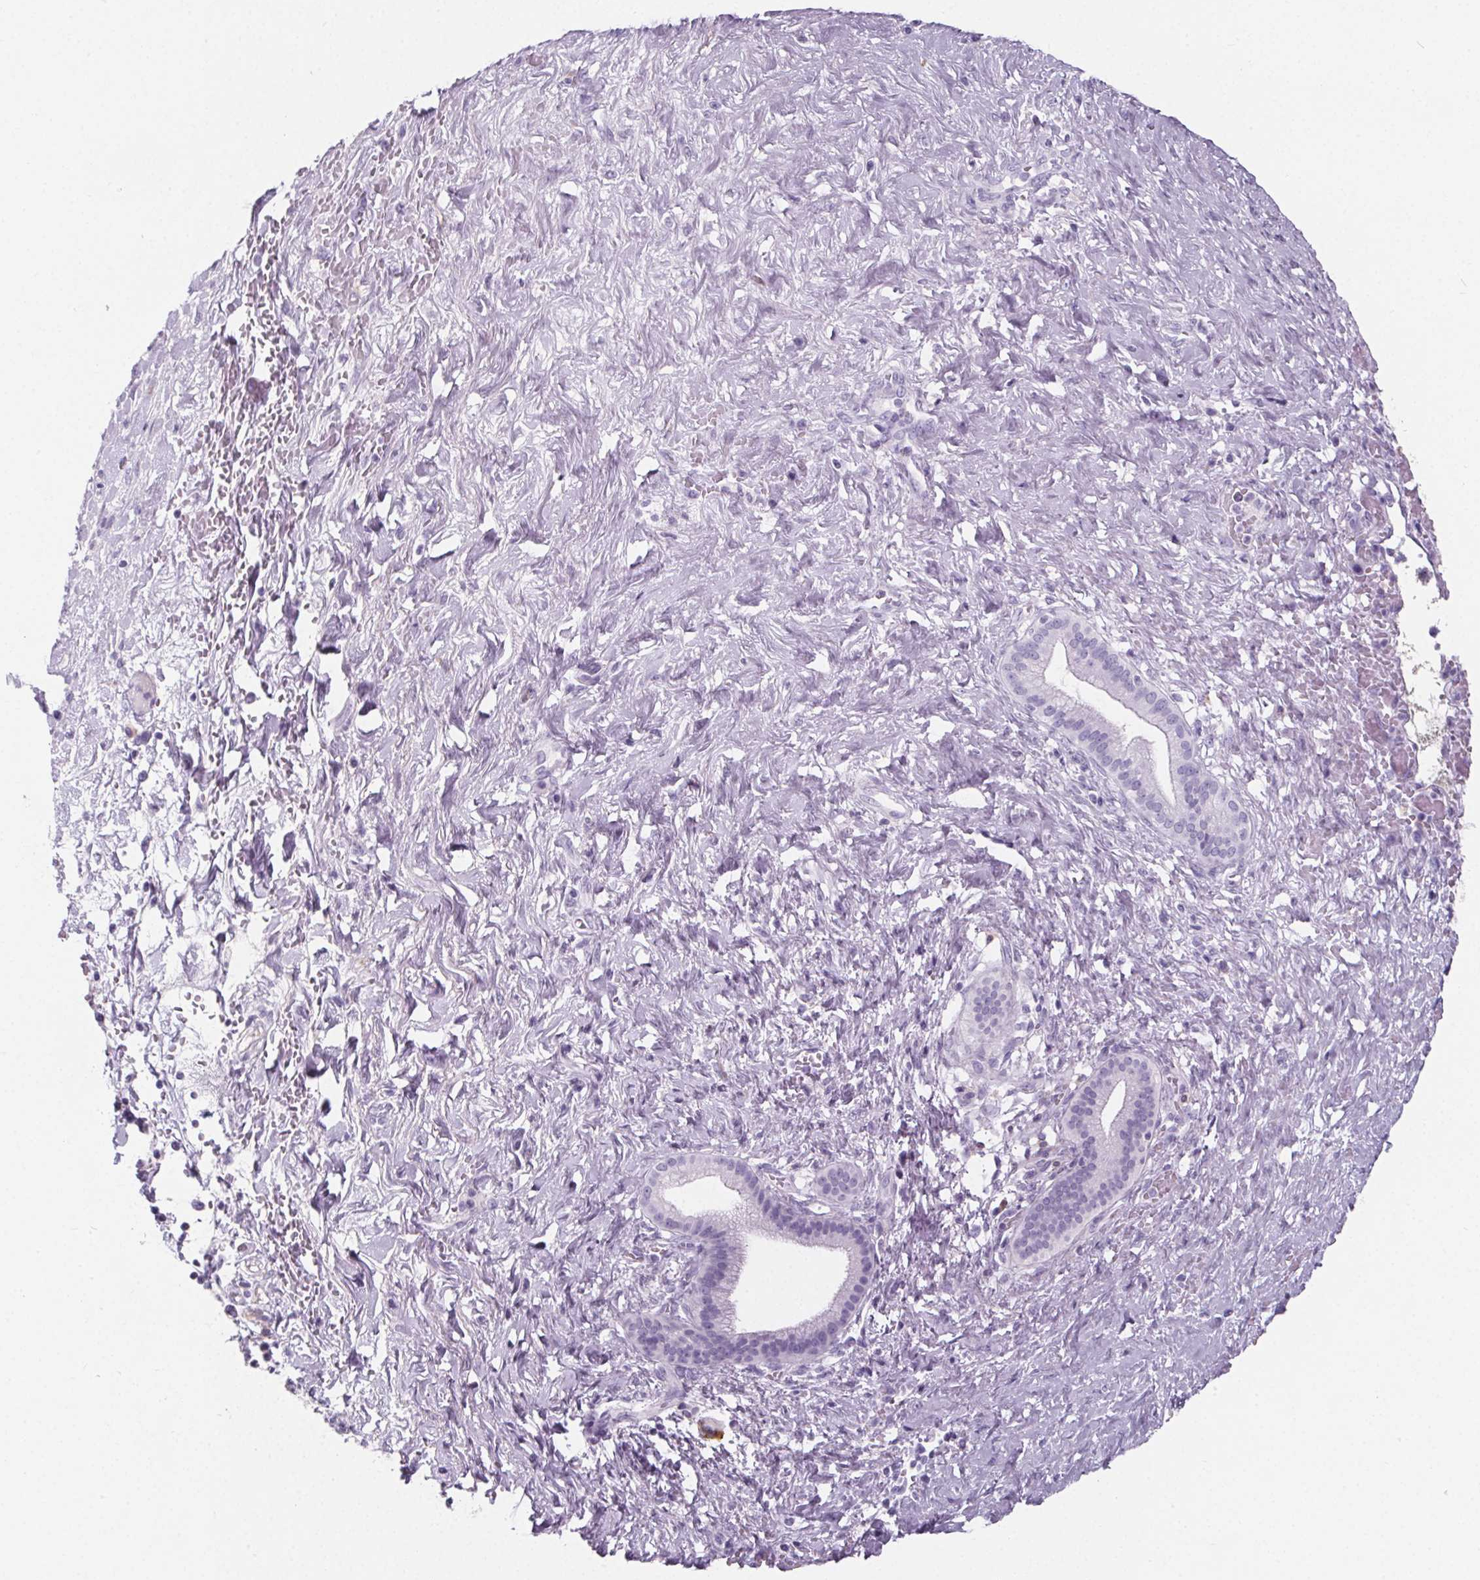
{"staining": {"intensity": "negative", "quantity": "none", "location": "none"}, "tissue": "pancreatic cancer", "cell_type": "Tumor cells", "image_type": "cancer", "snomed": [{"axis": "morphology", "description": "Adenocarcinoma, NOS"}, {"axis": "topography", "description": "Pancreas"}], "caption": "Immunohistochemistry of pancreatic cancer reveals no expression in tumor cells. Brightfield microscopy of IHC stained with DAB (3,3'-diaminobenzidine) (brown) and hematoxylin (blue), captured at high magnification.", "gene": "ADRB1", "patient": {"sex": "male", "age": 44}}